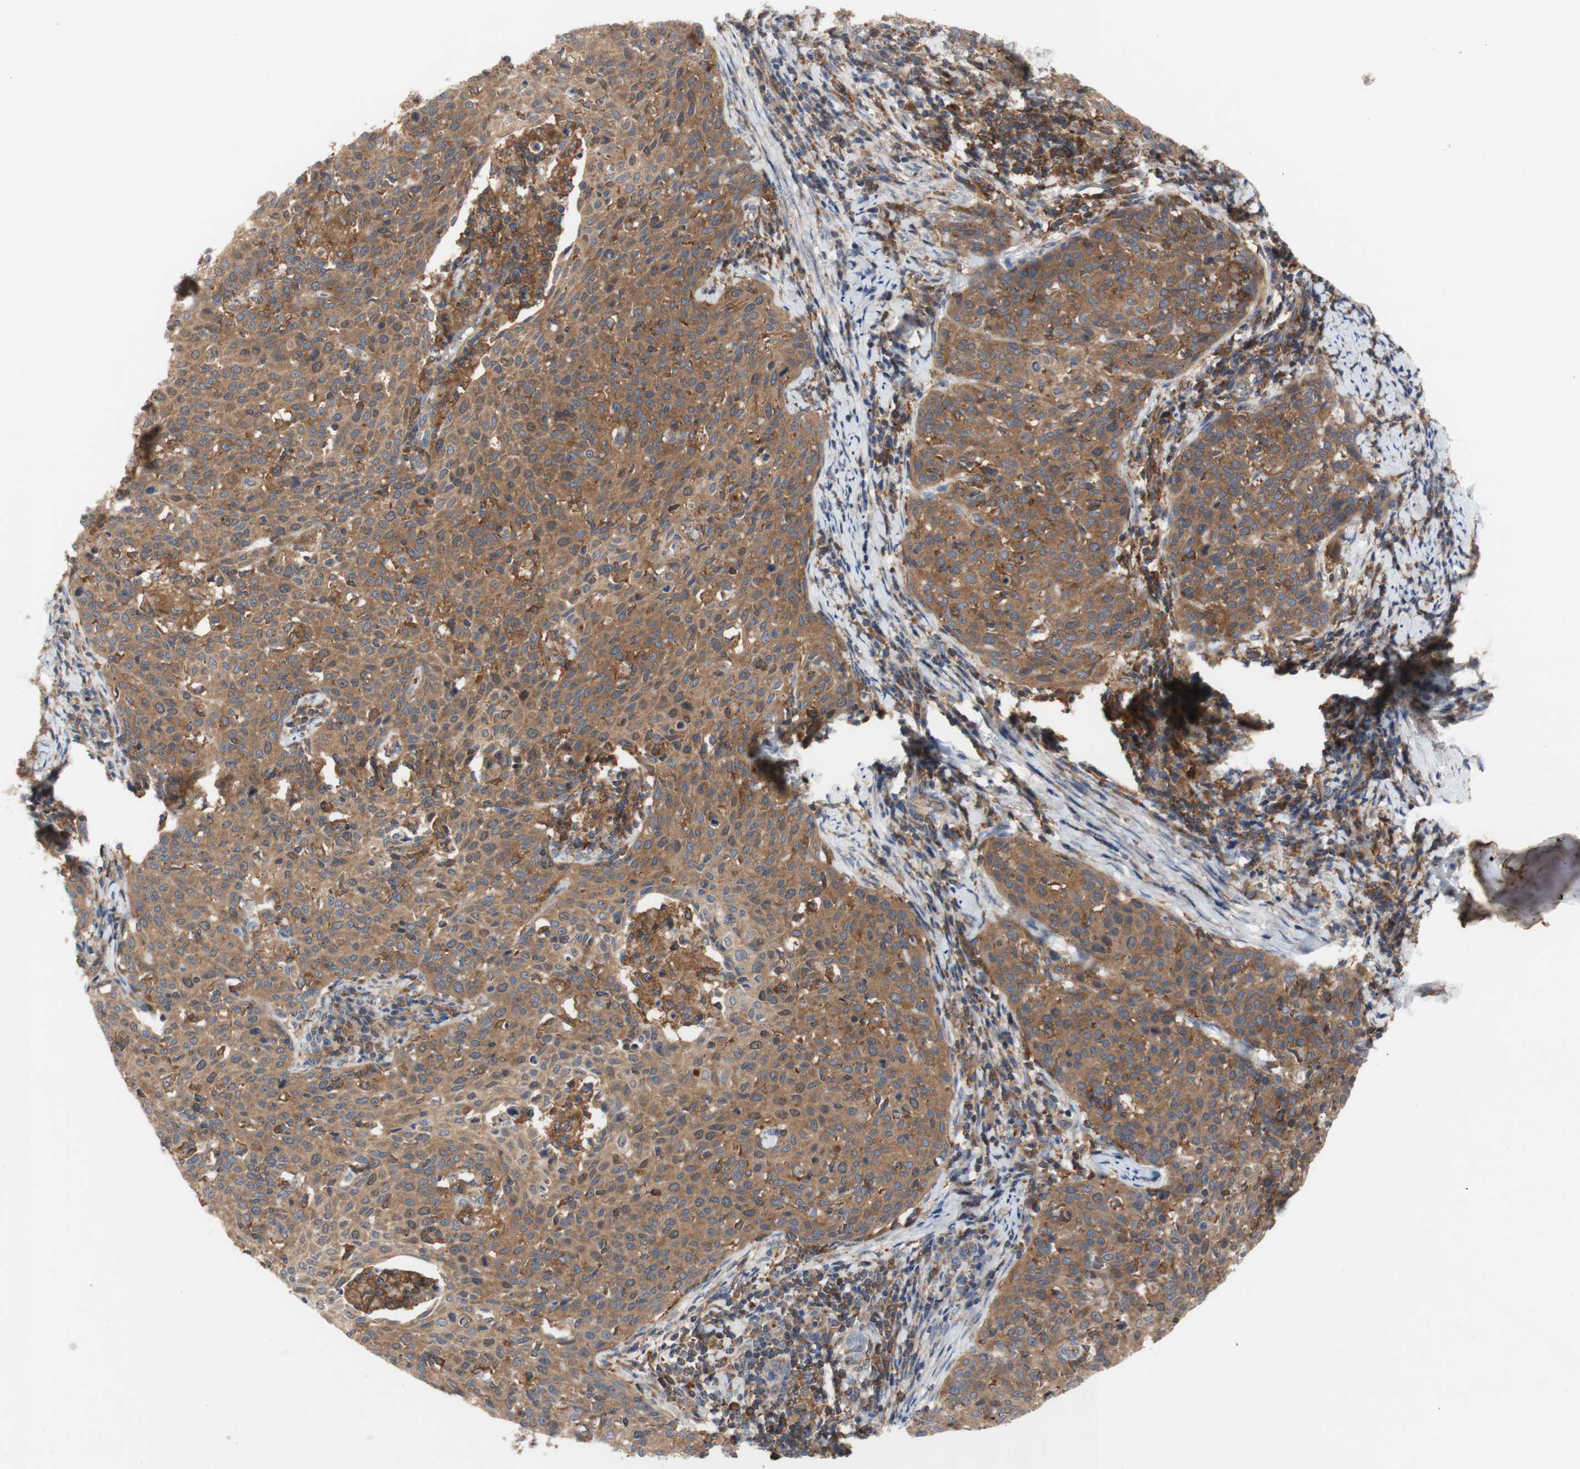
{"staining": {"intensity": "moderate", "quantity": ">75%", "location": "cytoplasmic/membranous"}, "tissue": "cervical cancer", "cell_type": "Tumor cells", "image_type": "cancer", "snomed": [{"axis": "morphology", "description": "Squamous cell carcinoma, NOS"}, {"axis": "topography", "description": "Cervix"}], "caption": "Human cervical squamous cell carcinoma stained with a brown dye reveals moderate cytoplasmic/membranous positive expression in approximately >75% of tumor cells.", "gene": "IKBKG", "patient": {"sex": "female", "age": 38}}